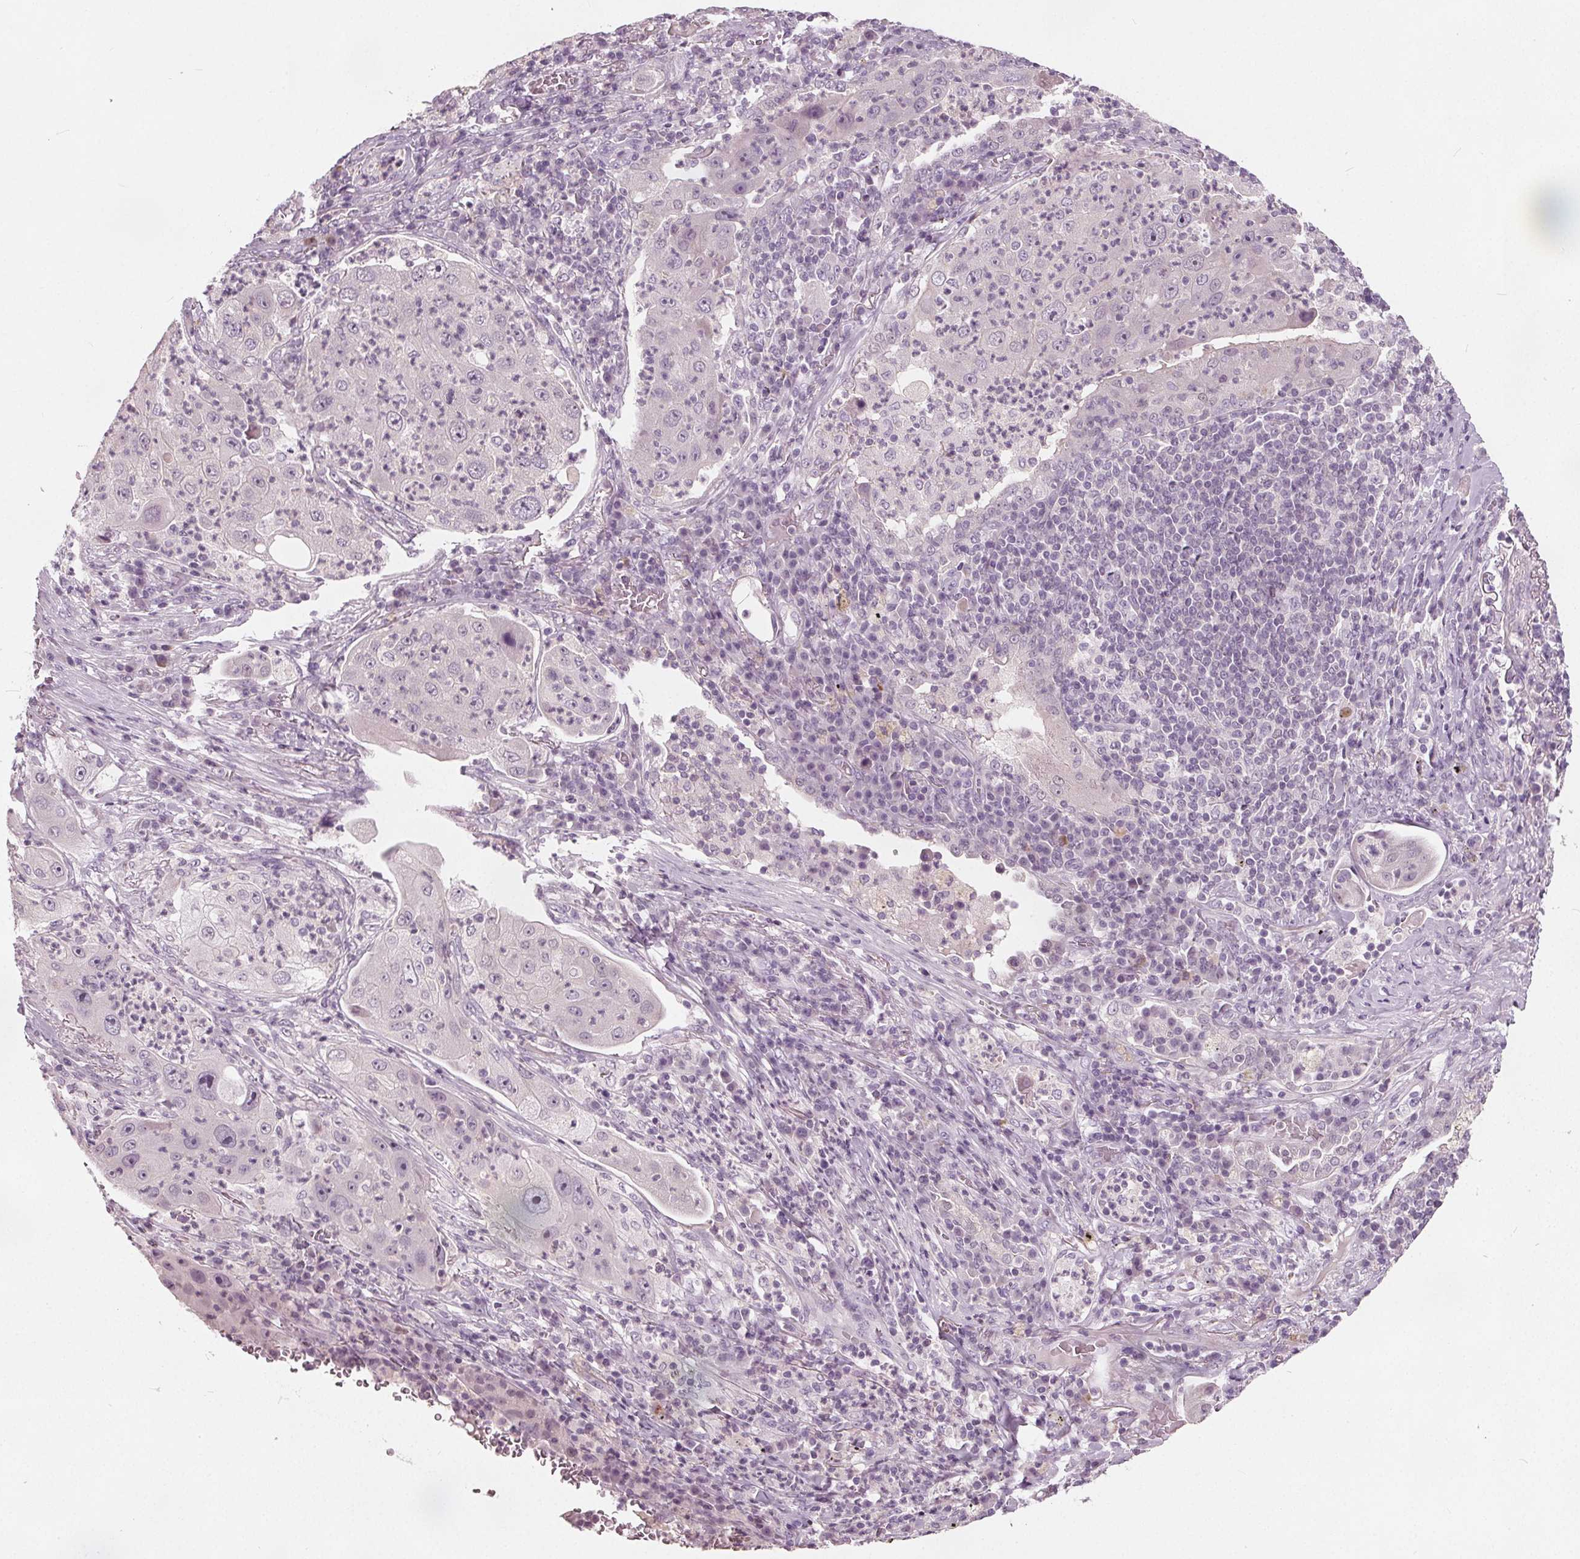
{"staining": {"intensity": "negative", "quantity": "none", "location": "none"}, "tissue": "lung cancer", "cell_type": "Tumor cells", "image_type": "cancer", "snomed": [{"axis": "morphology", "description": "Squamous cell carcinoma, NOS"}, {"axis": "topography", "description": "Lung"}], "caption": "Protein analysis of lung cancer shows no significant positivity in tumor cells.", "gene": "TKFC", "patient": {"sex": "female", "age": 59}}